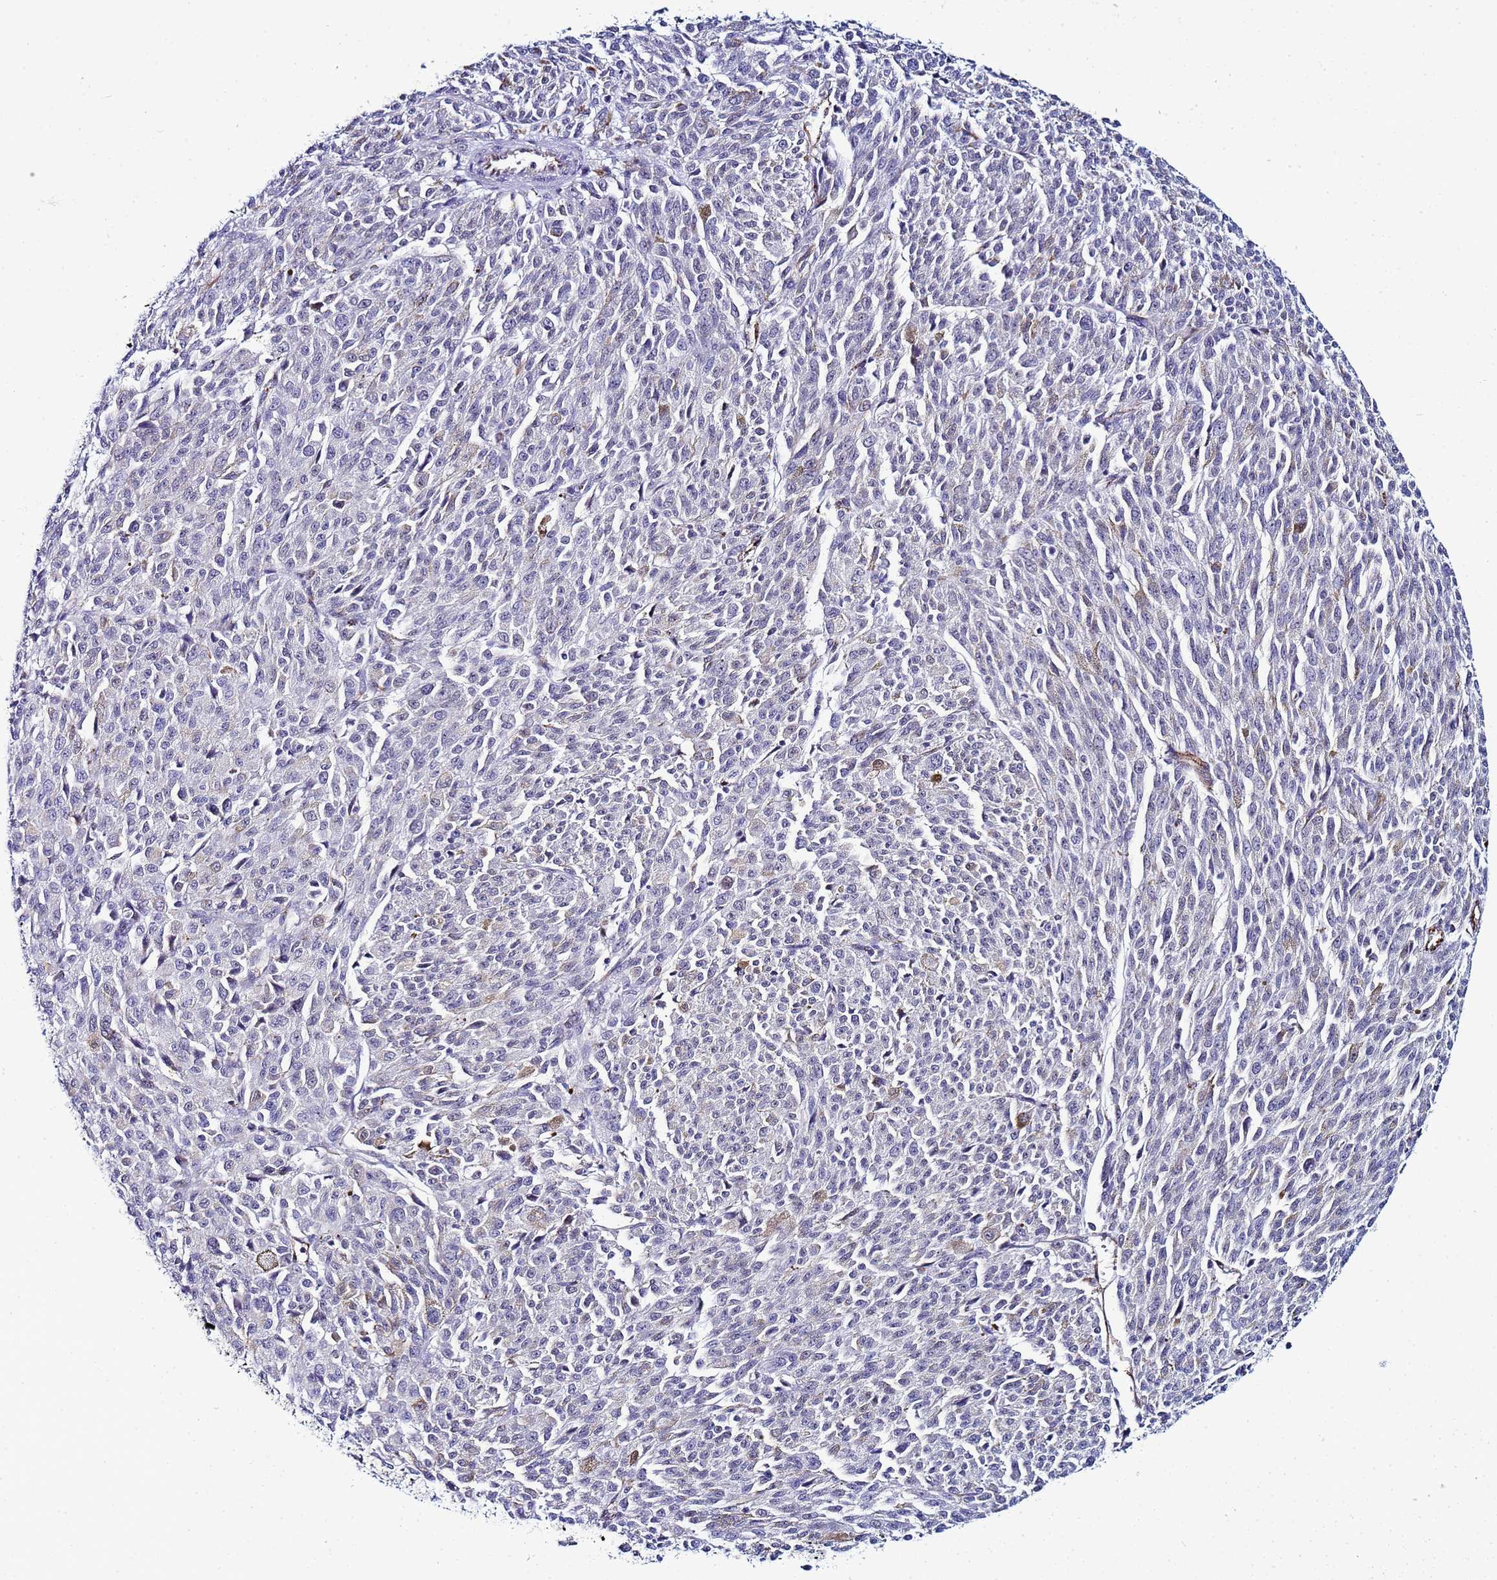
{"staining": {"intensity": "negative", "quantity": "none", "location": "none"}, "tissue": "melanoma", "cell_type": "Tumor cells", "image_type": "cancer", "snomed": [{"axis": "morphology", "description": "Malignant melanoma, NOS"}, {"axis": "topography", "description": "Skin"}], "caption": "Immunohistochemistry photomicrograph of human malignant melanoma stained for a protein (brown), which exhibits no staining in tumor cells.", "gene": "SLC25A37", "patient": {"sex": "female", "age": 52}}